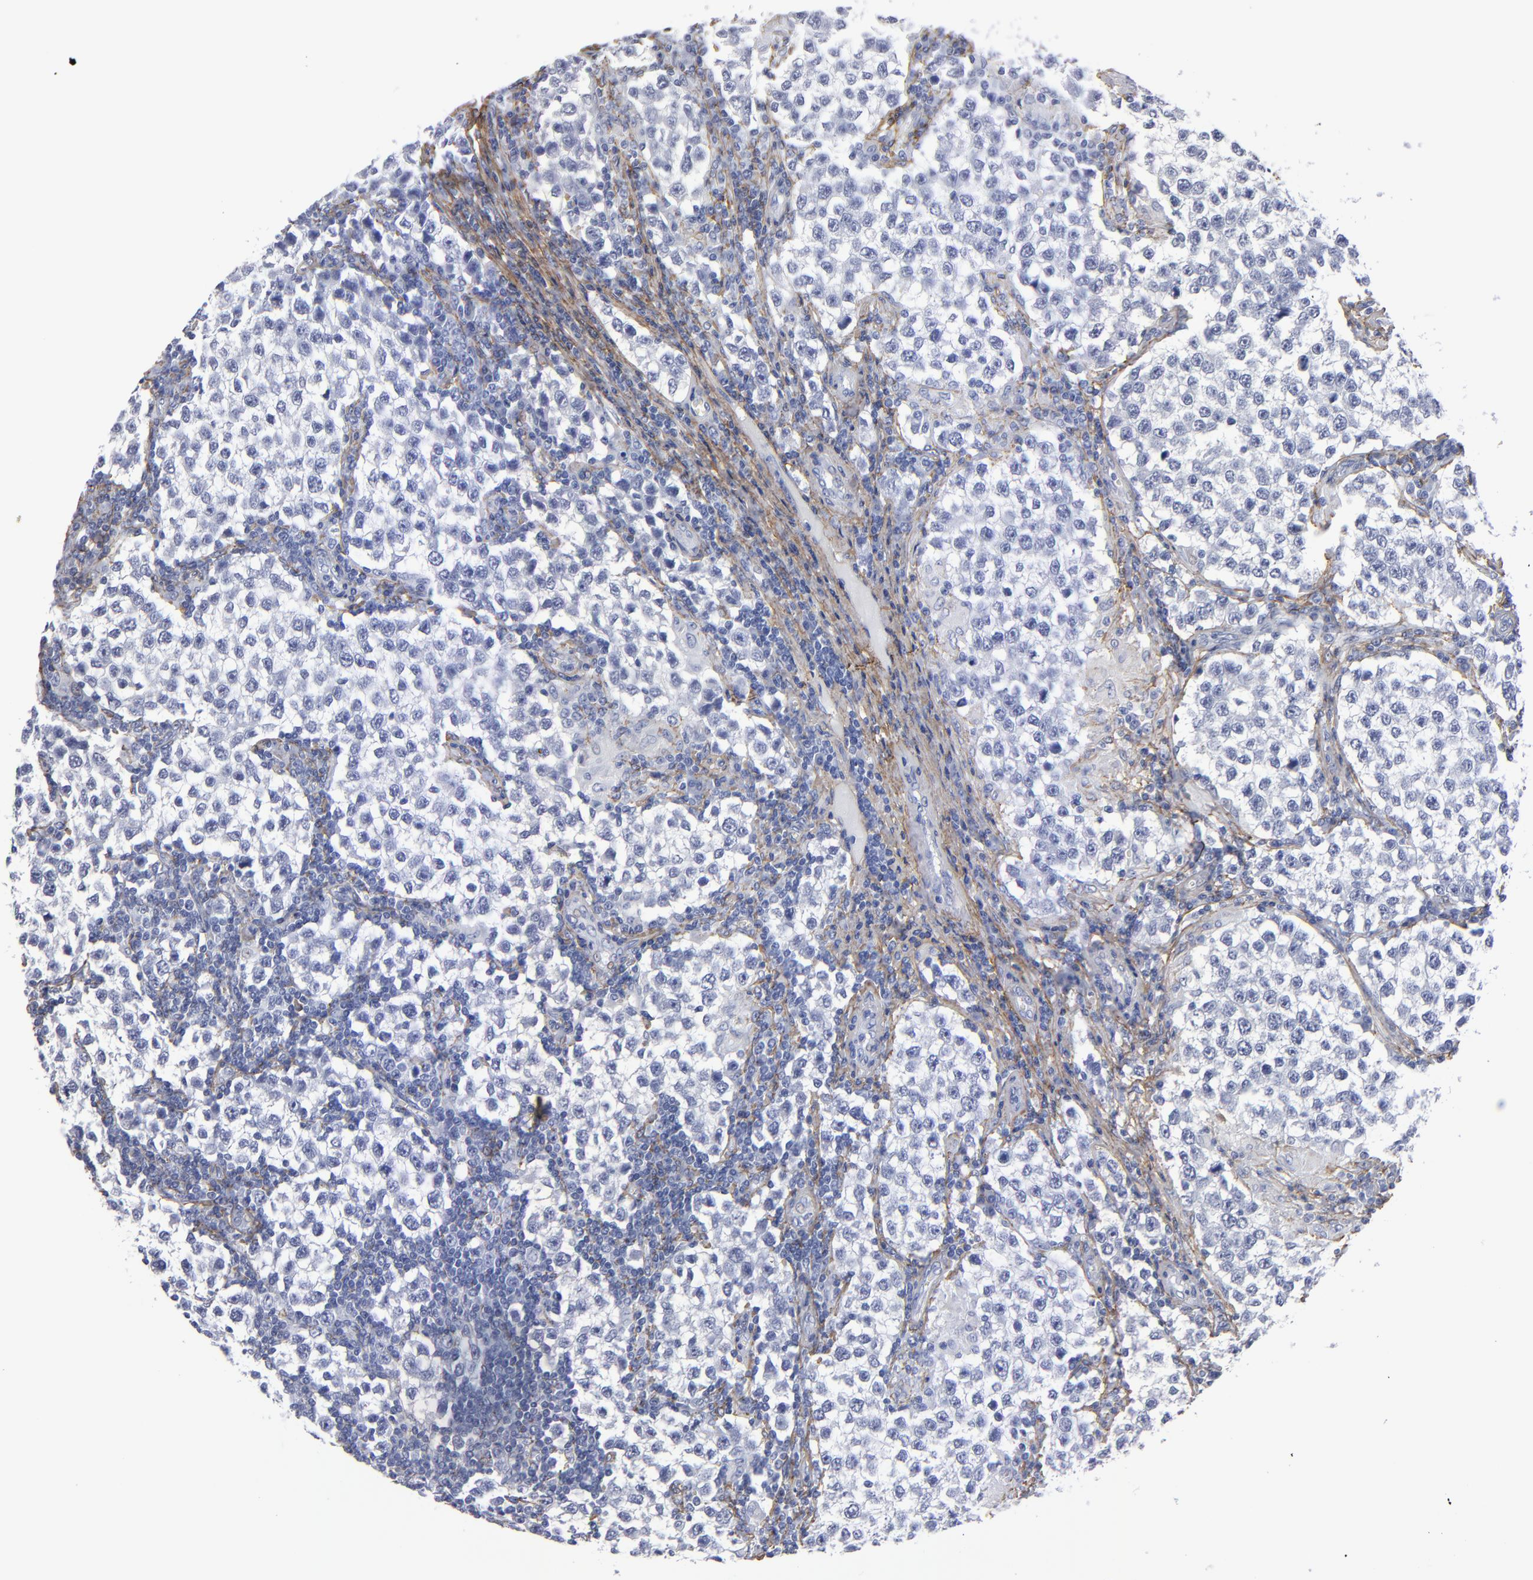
{"staining": {"intensity": "negative", "quantity": "none", "location": "none"}, "tissue": "testis cancer", "cell_type": "Tumor cells", "image_type": "cancer", "snomed": [{"axis": "morphology", "description": "Seminoma, NOS"}, {"axis": "topography", "description": "Testis"}], "caption": "An image of human testis seminoma is negative for staining in tumor cells.", "gene": "EMILIN1", "patient": {"sex": "male", "age": 36}}